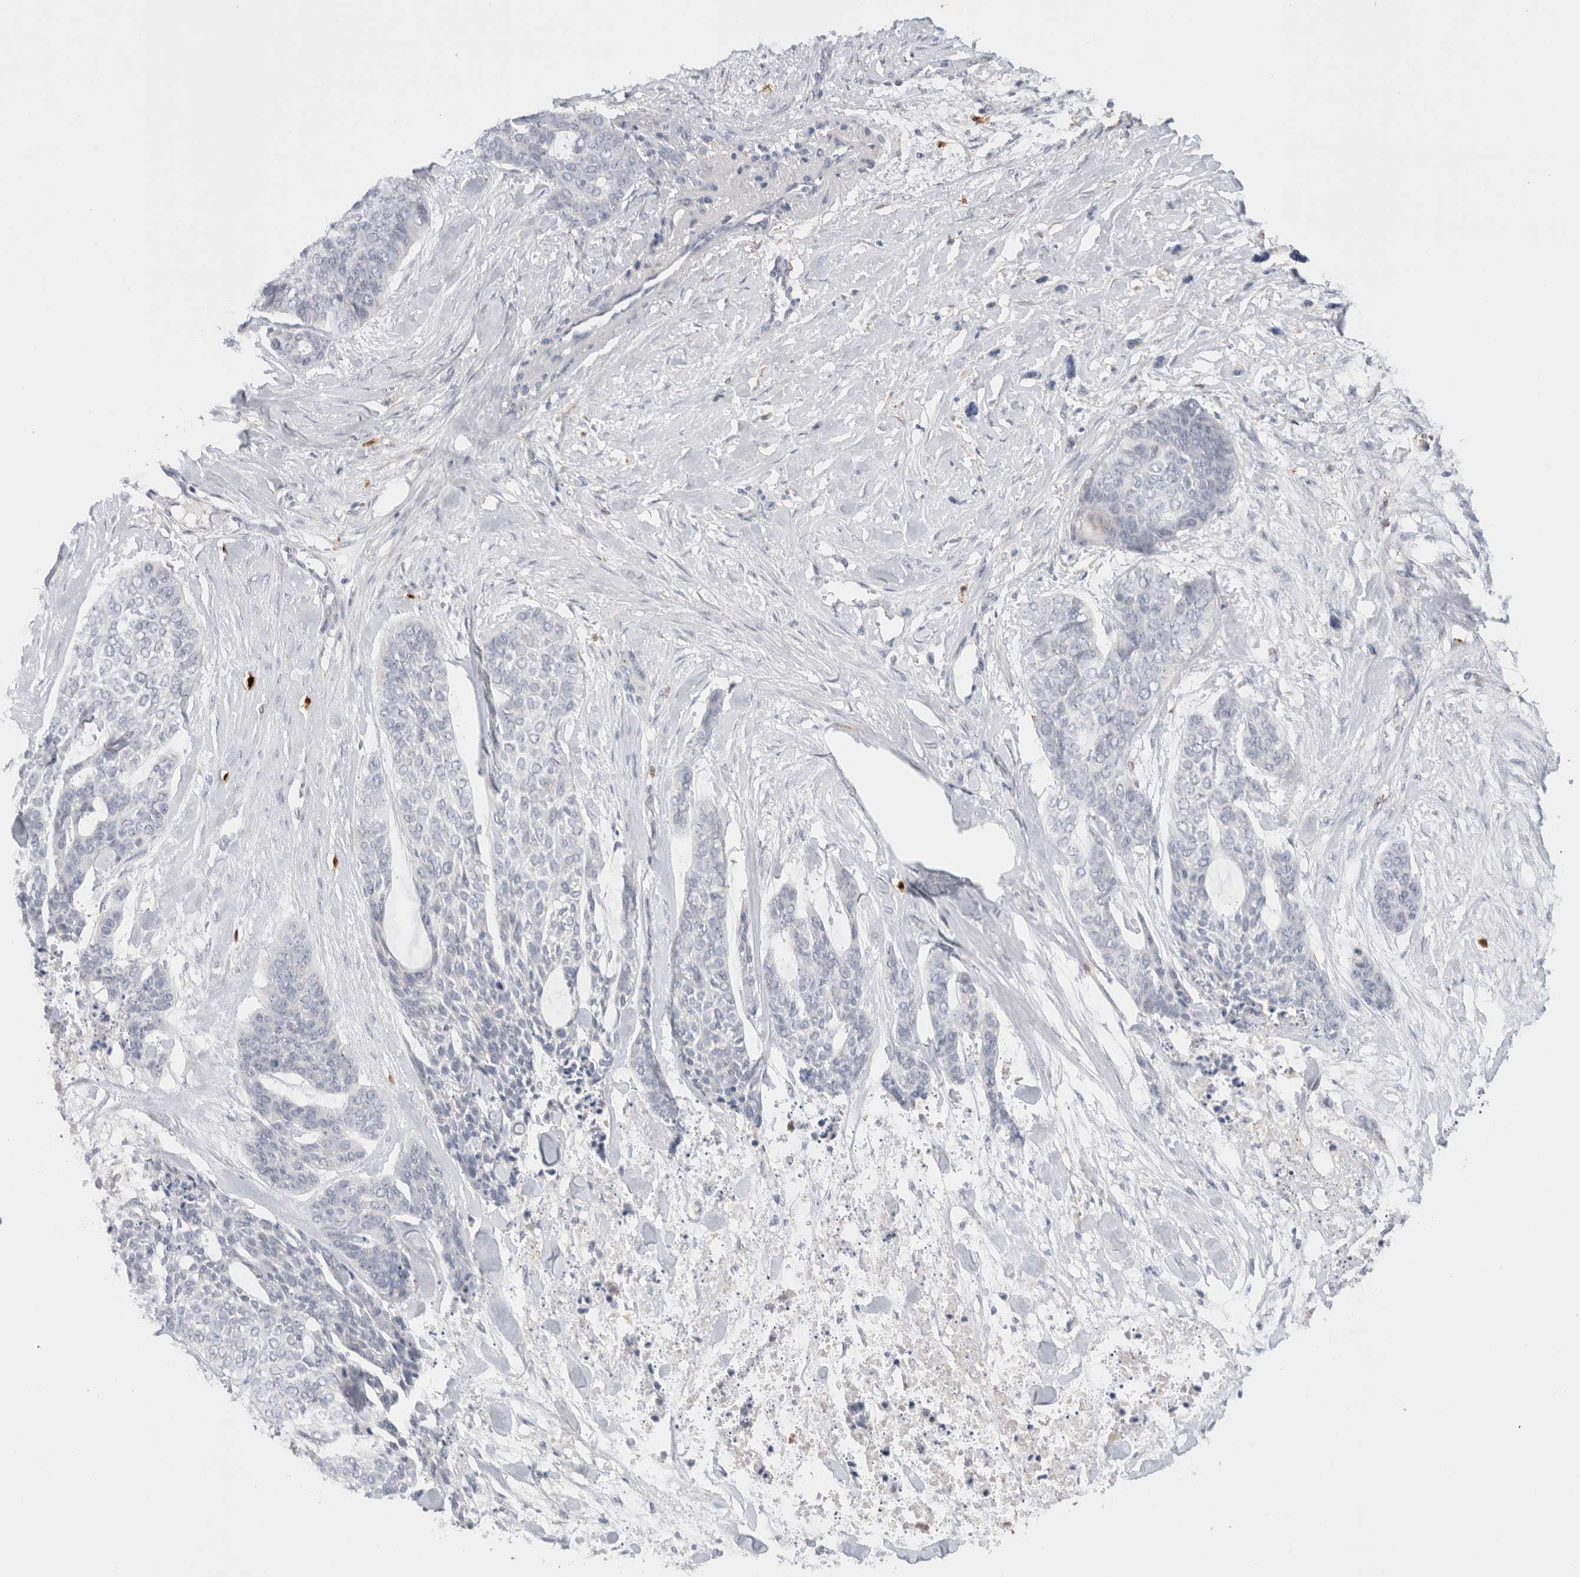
{"staining": {"intensity": "negative", "quantity": "none", "location": "none"}, "tissue": "skin cancer", "cell_type": "Tumor cells", "image_type": "cancer", "snomed": [{"axis": "morphology", "description": "Basal cell carcinoma"}, {"axis": "topography", "description": "Skin"}], "caption": "Immunohistochemical staining of human basal cell carcinoma (skin) shows no significant staining in tumor cells.", "gene": "HPGDS", "patient": {"sex": "female", "age": 64}}